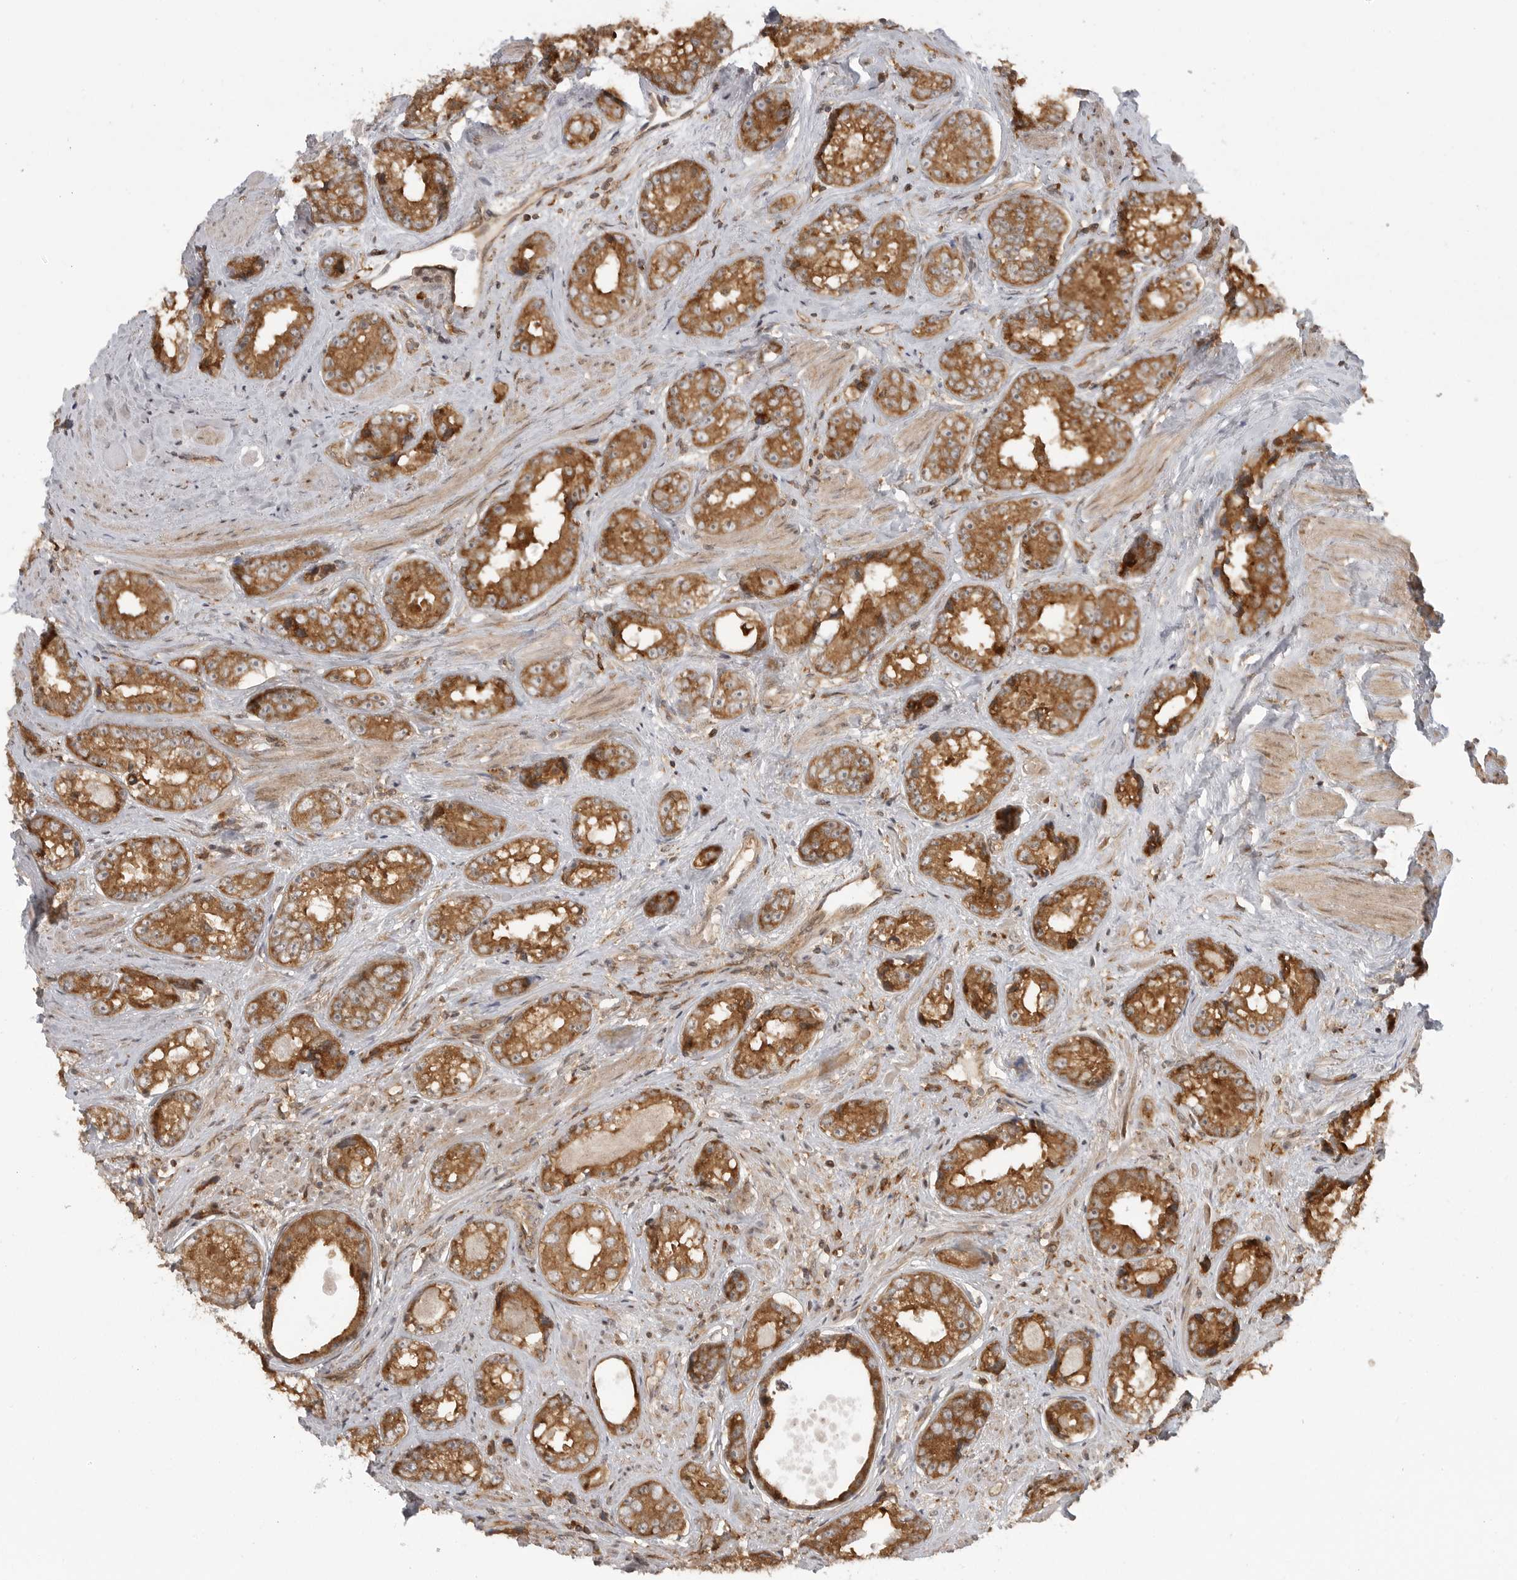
{"staining": {"intensity": "strong", "quantity": ">75%", "location": "cytoplasmic/membranous"}, "tissue": "prostate cancer", "cell_type": "Tumor cells", "image_type": "cancer", "snomed": [{"axis": "morphology", "description": "Adenocarcinoma, High grade"}, {"axis": "topography", "description": "Prostate"}], "caption": "Tumor cells reveal high levels of strong cytoplasmic/membranous expression in approximately >75% of cells in human prostate cancer (high-grade adenocarcinoma).", "gene": "FAT3", "patient": {"sex": "male", "age": 61}}